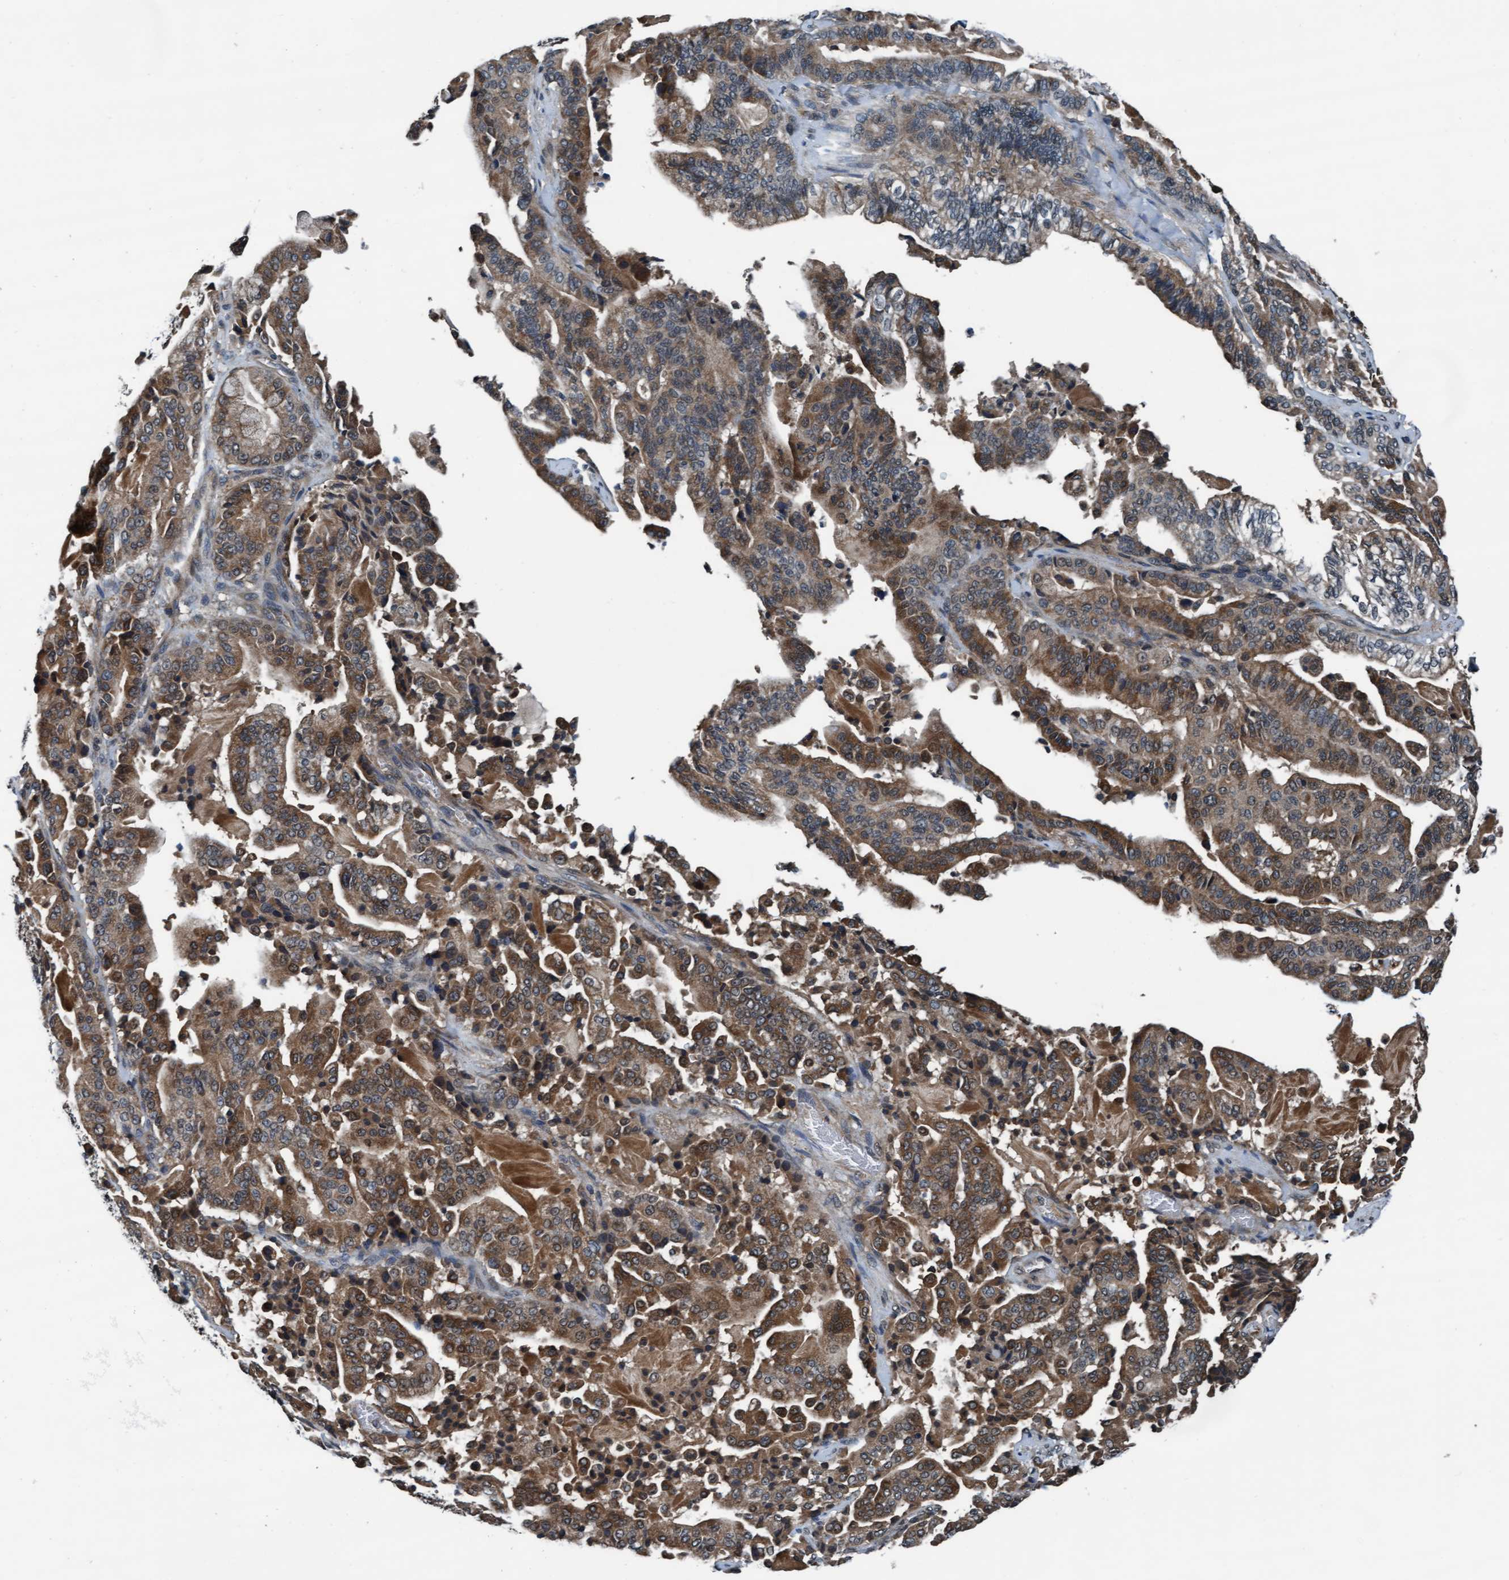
{"staining": {"intensity": "moderate", "quantity": ">75%", "location": "cytoplasmic/membranous,nuclear"}, "tissue": "pancreatic cancer", "cell_type": "Tumor cells", "image_type": "cancer", "snomed": [{"axis": "morphology", "description": "Adenocarcinoma, NOS"}, {"axis": "topography", "description": "Pancreas"}], "caption": "There is medium levels of moderate cytoplasmic/membranous and nuclear staining in tumor cells of pancreatic adenocarcinoma, as demonstrated by immunohistochemical staining (brown color).", "gene": "WASF1", "patient": {"sex": "male", "age": 63}}